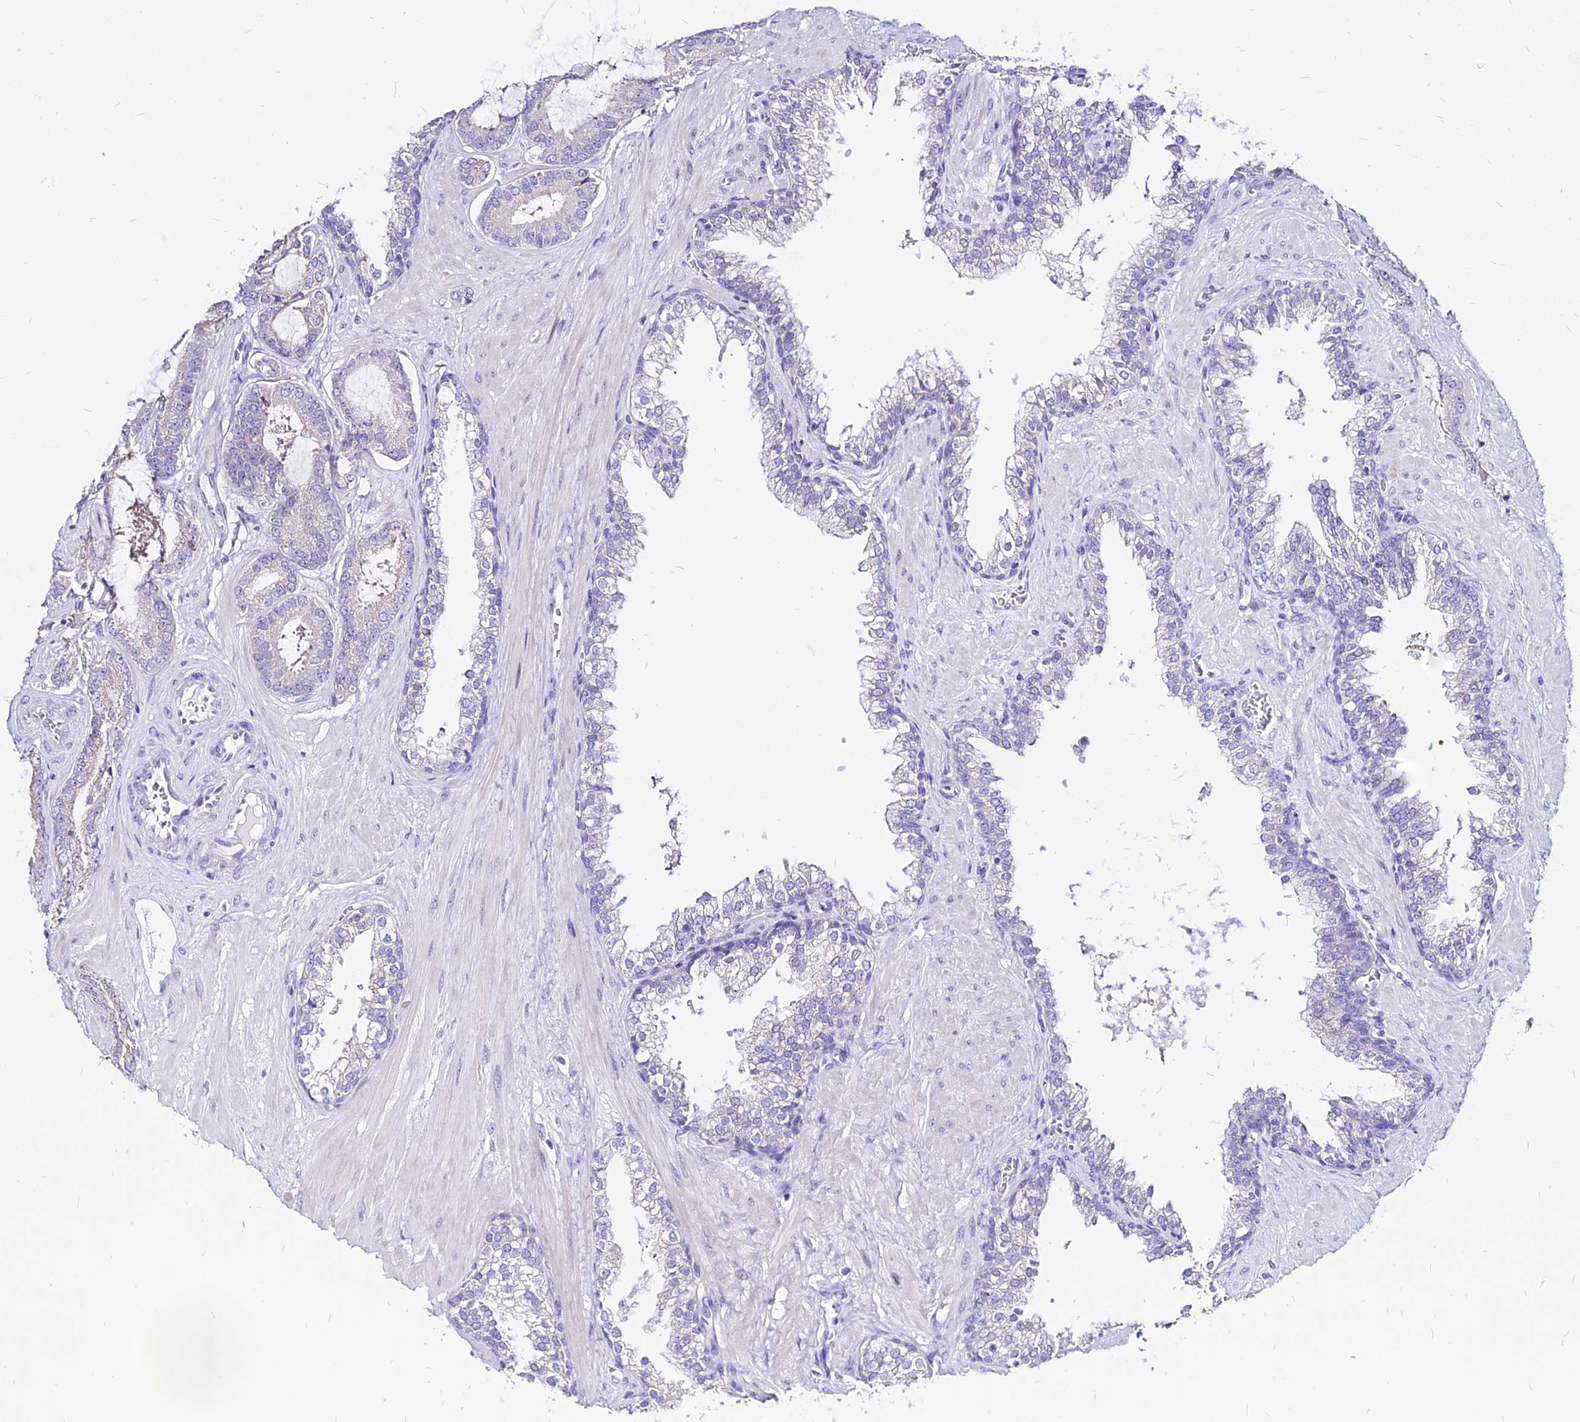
{"staining": {"intensity": "negative", "quantity": "none", "location": "none"}, "tissue": "prostate cancer", "cell_type": "Tumor cells", "image_type": "cancer", "snomed": [{"axis": "morphology", "description": "Adenocarcinoma, Low grade"}, {"axis": "topography", "description": "Prostate"}], "caption": "Tumor cells are negative for brown protein staining in prostate cancer (low-grade adenocarcinoma). (DAB (3,3'-diaminobenzidine) immunohistochemistry with hematoxylin counter stain).", "gene": "CARD18", "patient": {"sex": "male", "age": 57}}